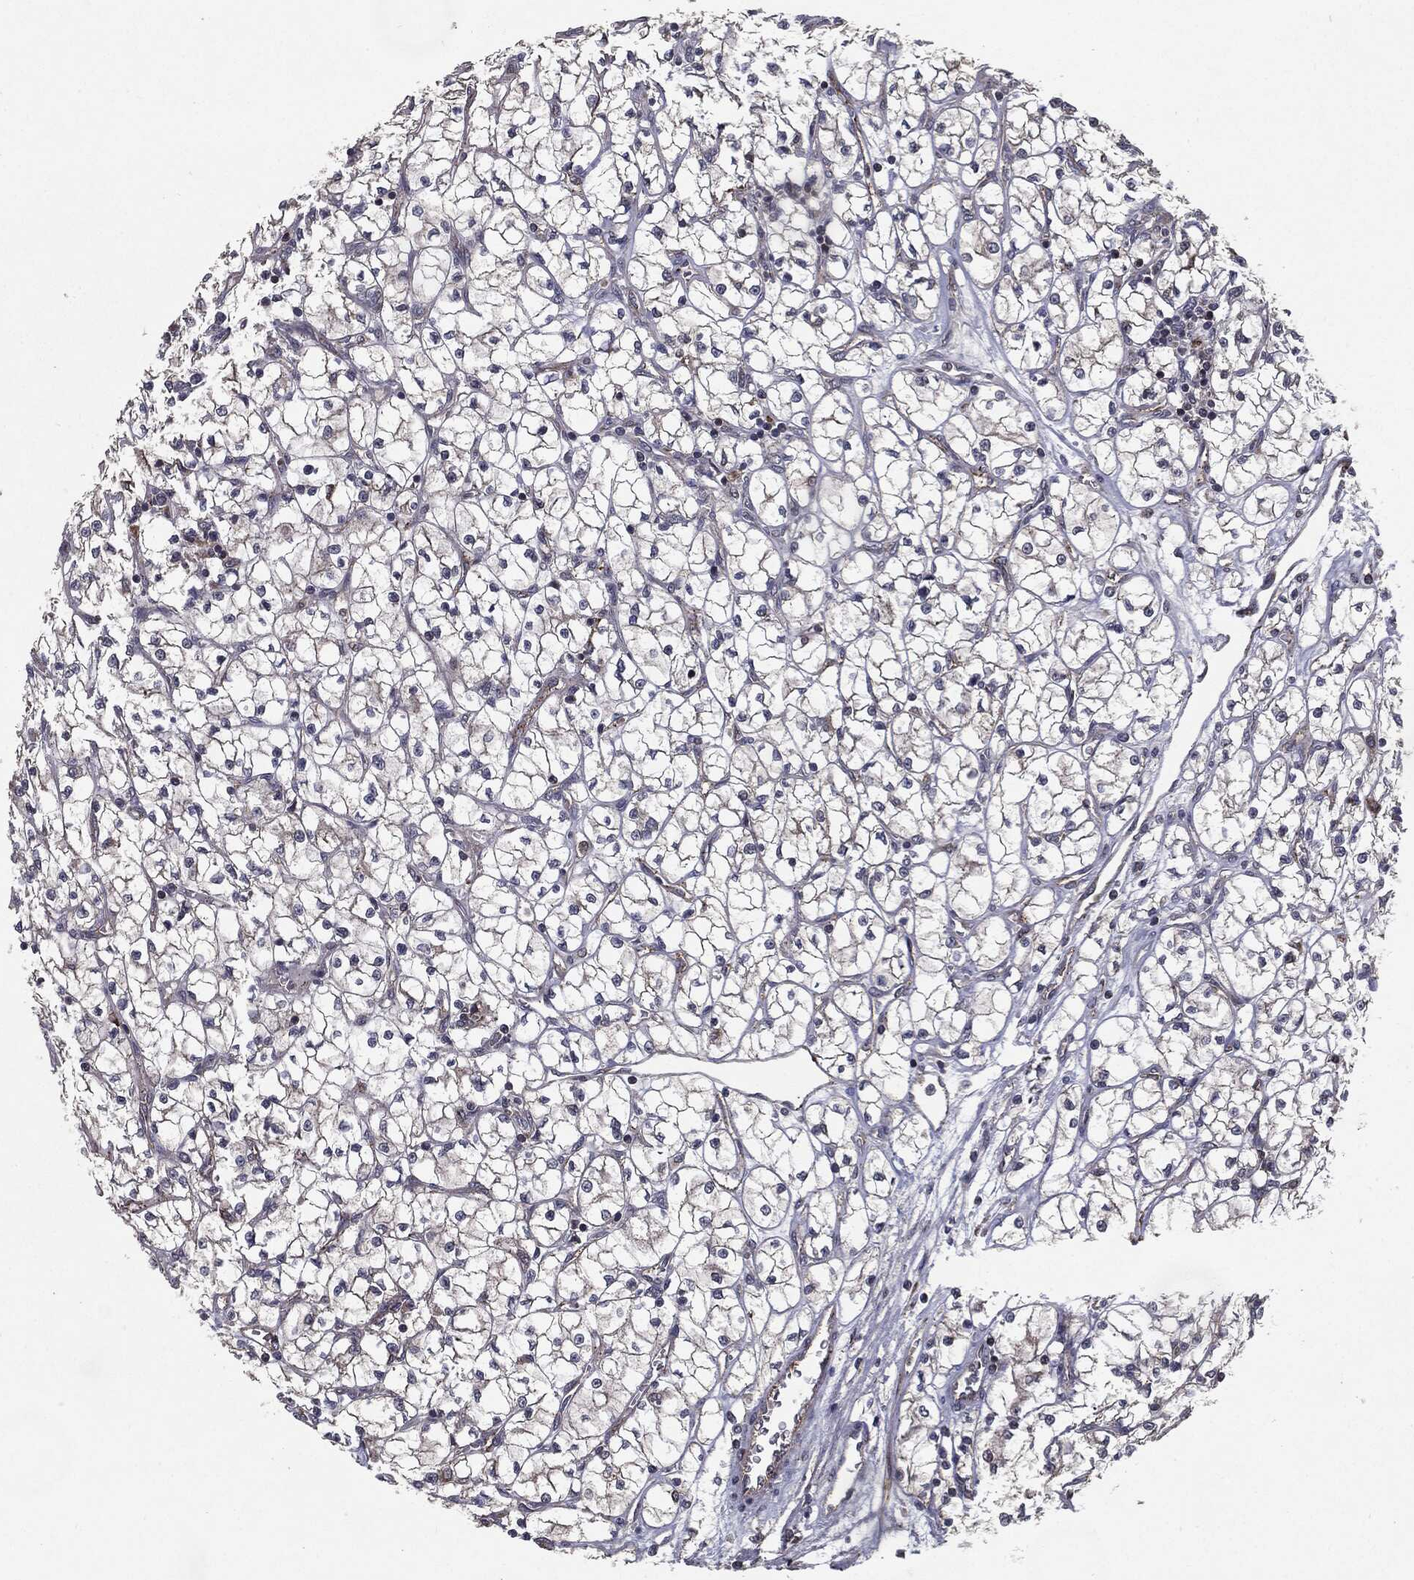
{"staining": {"intensity": "negative", "quantity": "none", "location": "none"}, "tissue": "renal cancer", "cell_type": "Tumor cells", "image_type": "cancer", "snomed": [{"axis": "morphology", "description": "Adenocarcinoma, NOS"}, {"axis": "topography", "description": "Kidney"}], "caption": "Immunohistochemistry image of adenocarcinoma (renal) stained for a protein (brown), which exhibits no positivity in tumor cells.", "gene": "HDAC5", "patient": {"sex": "female", "age": 64}}